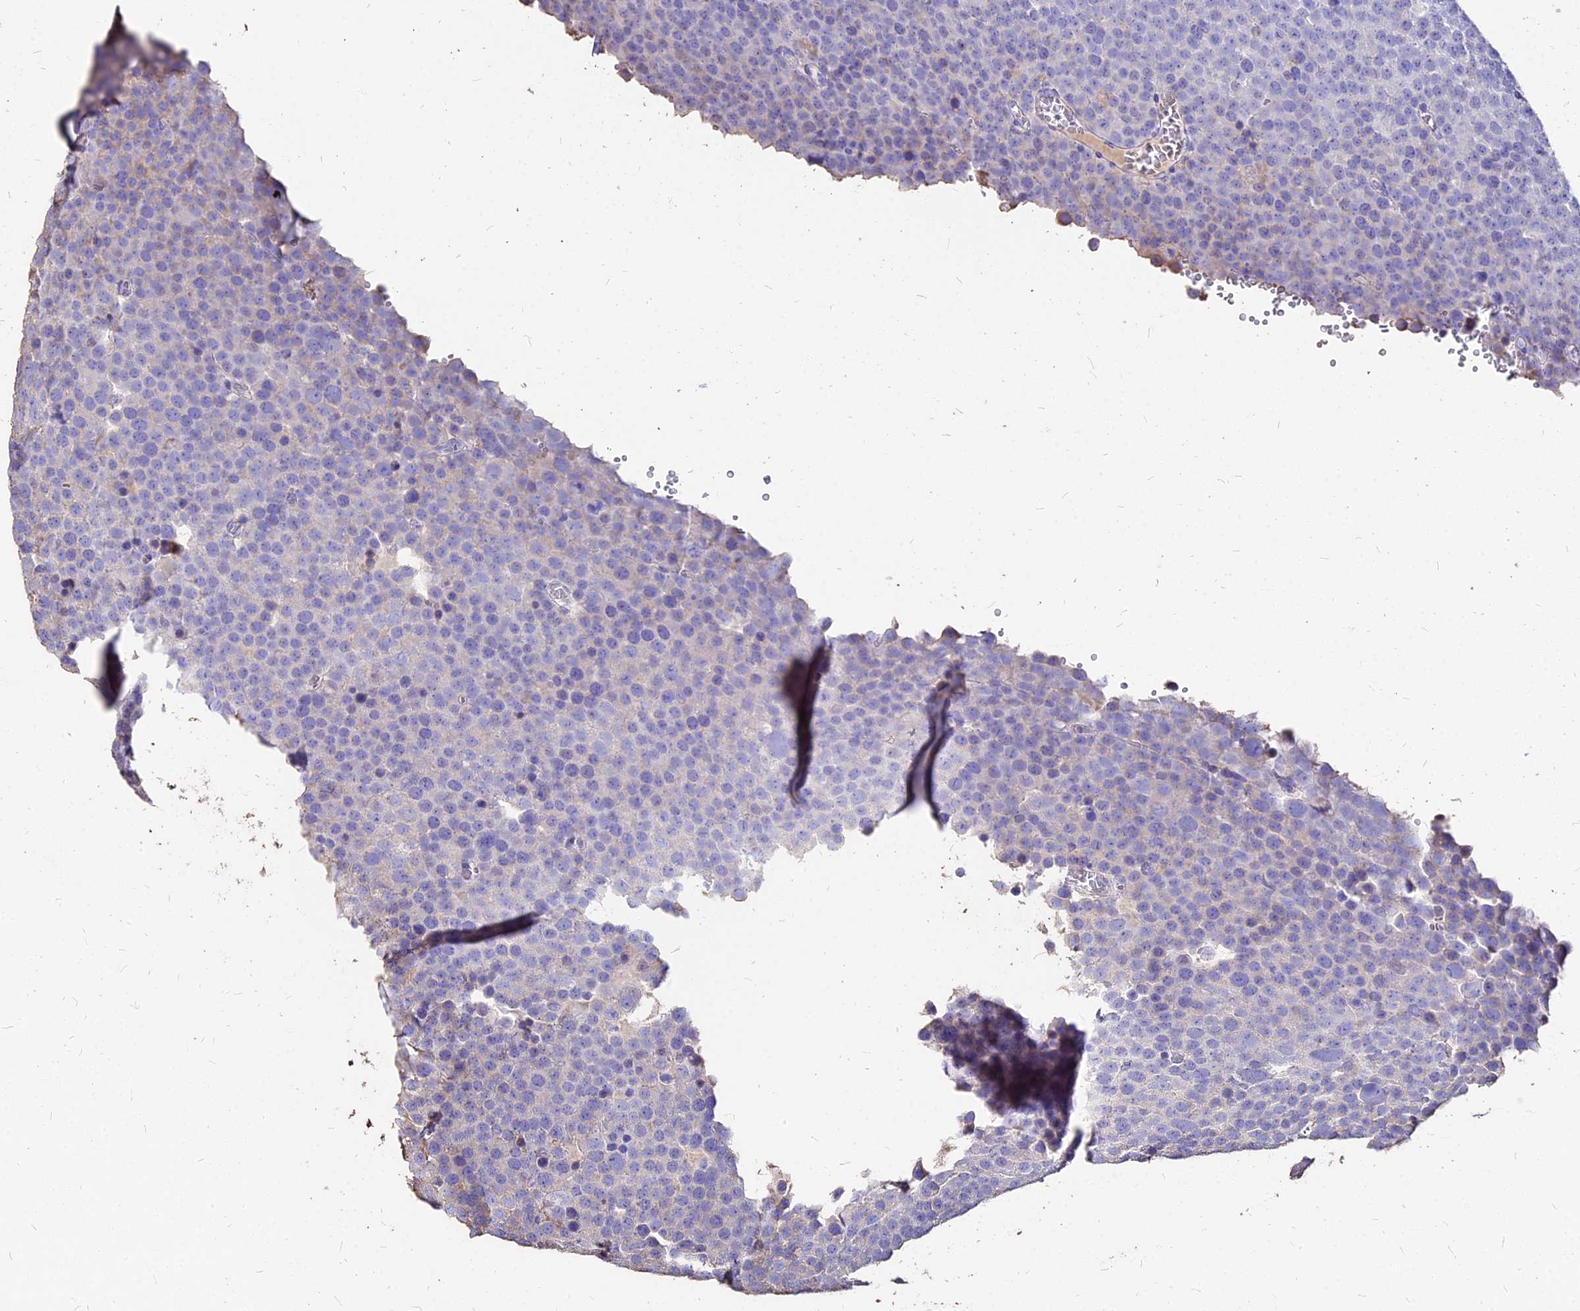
{"staining": {"intensity": "negative", "quantity": "none", "location": "none"}, "tissue": "testis cancer", "cell_type": "Tumor cells", "image_type": "cancer", "snomed": [{"axis": "morphology", "description": "Seminoma, NOS"}, {"axis": "topography", "description": "Testis"}], "caption": "Immunohistochemistry photomicrograph of neoplastic tissue: testis seminoma stained with DAB displays no significant protein staining in tumor cells.", "gene": "NME5", "patient": {"sex": "male", "age": 71}}